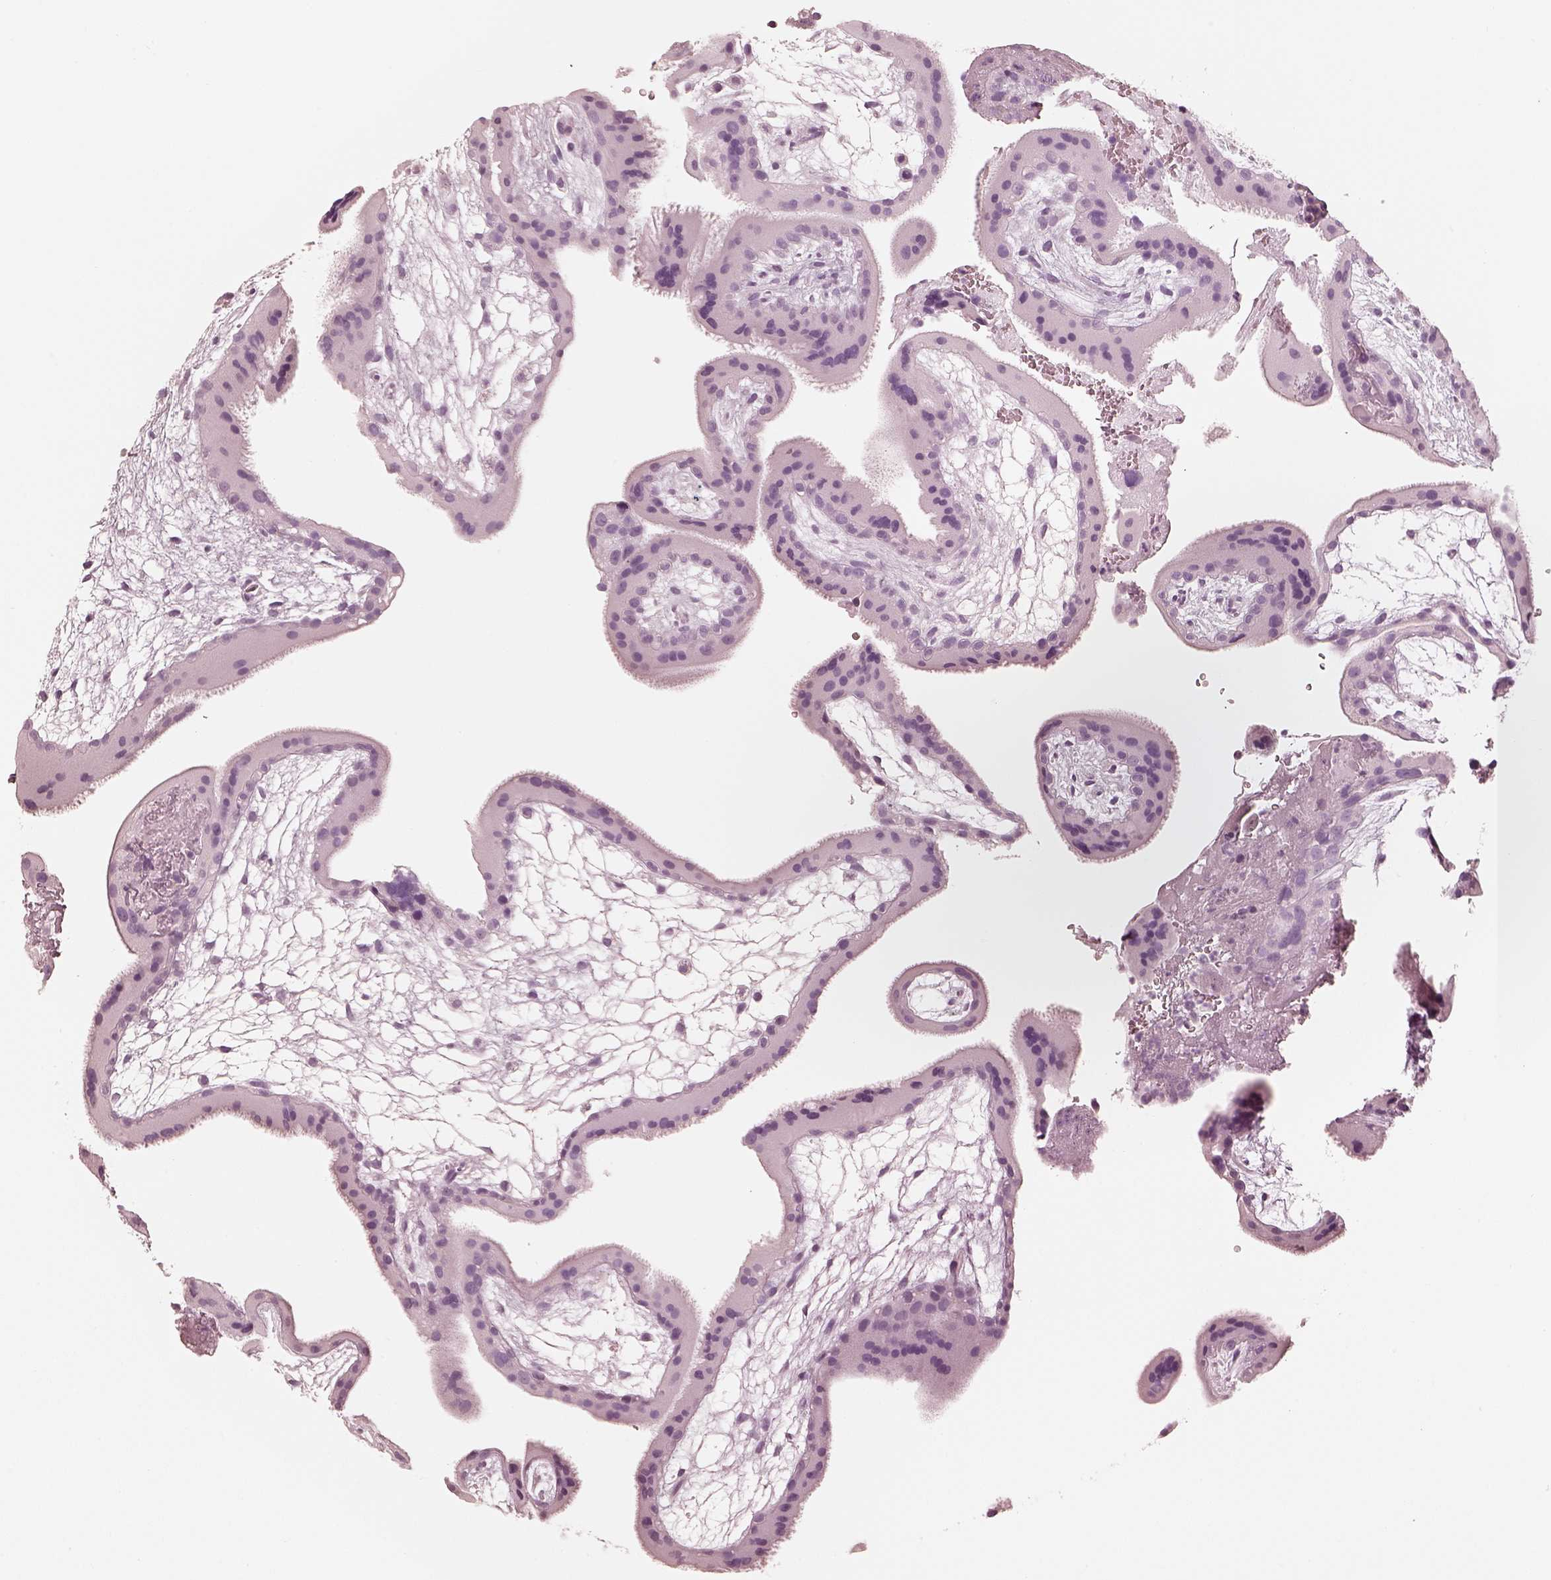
{"staining": {"intensity": "negative", "quantity": "none", "location": "none"}, "tissue": "placenta", "cell_type": "Decidual cells", "image_type": "normal", "snomed": [{"axis": "morphology", "description": "Normal tissue, NOS"}, {"axis": "topography", "description": "Placenta"}], "caption": "Placenta stained for a protein using immunohistochemistry (IHC) displays no staining decidual cells.", "gene": "R3HDML", "patient": {"sex": "female", "age": 19}}